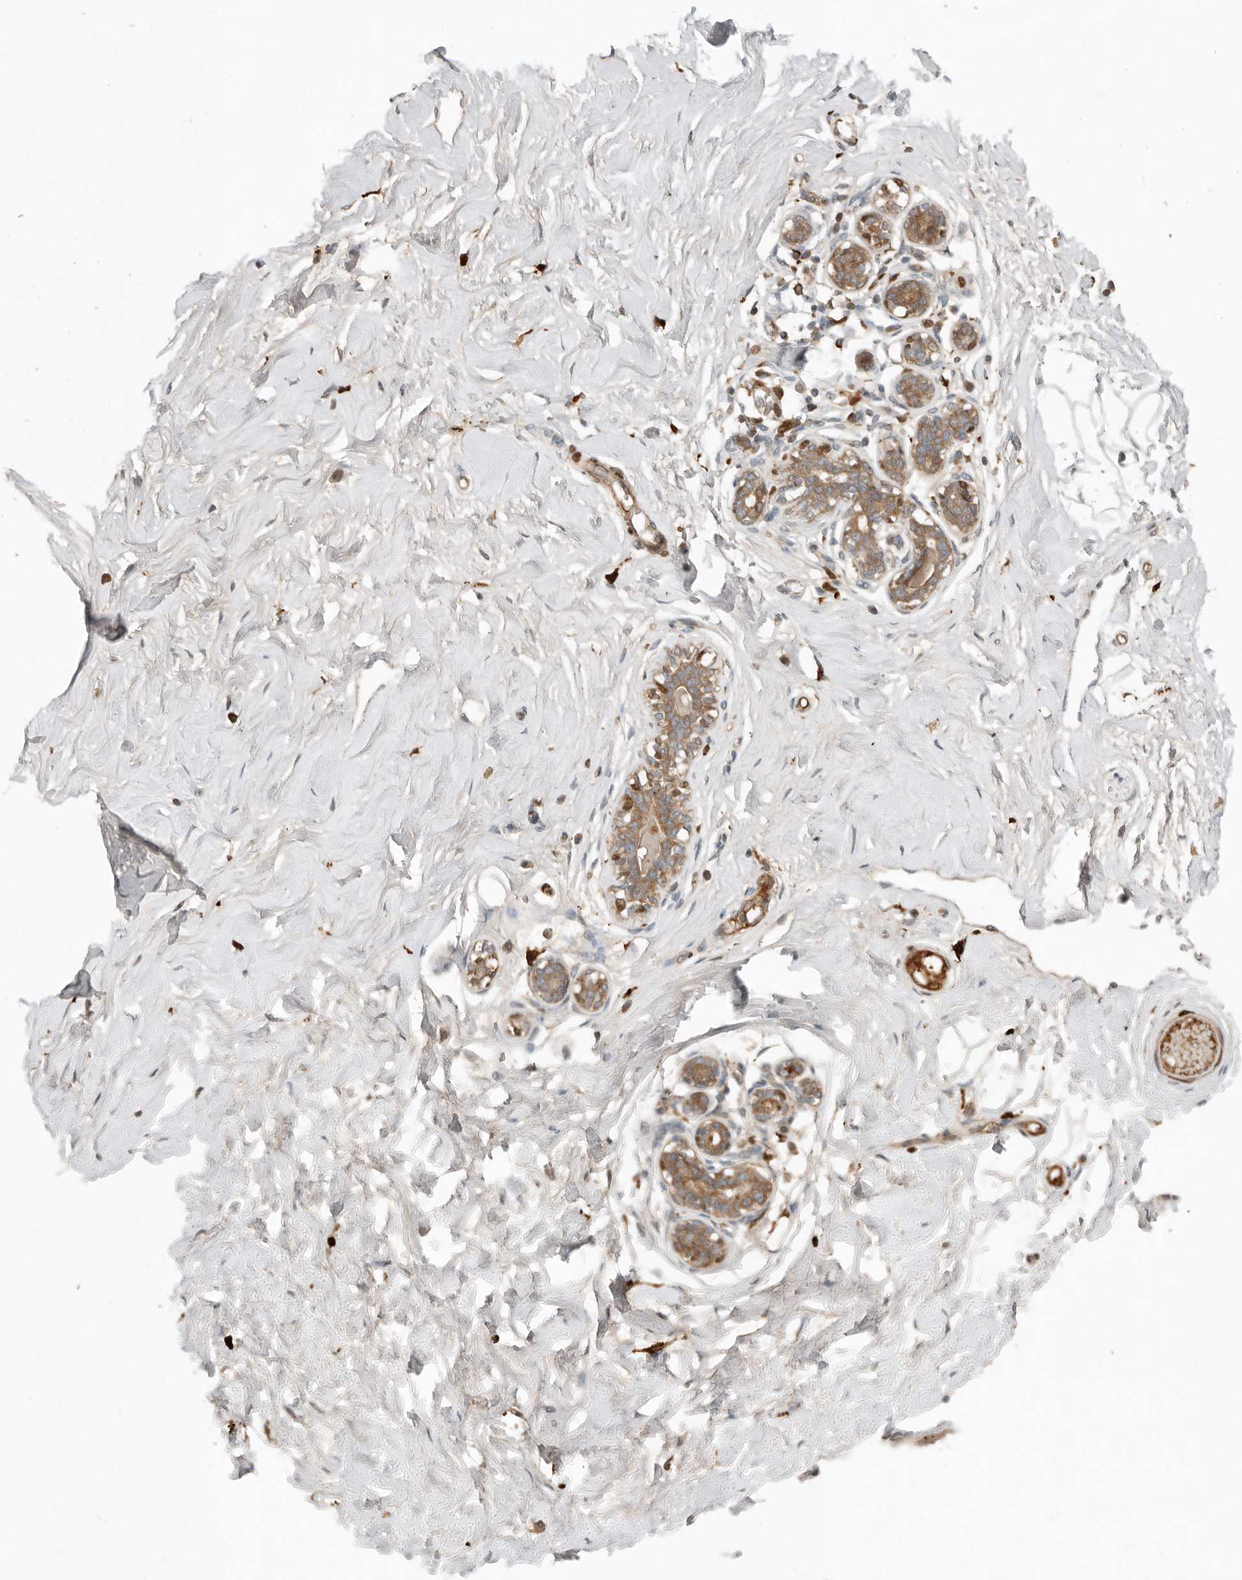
{"staining": {"intensity": "weak", "quantity": "25%-75%", "location": "cytoplasmic/membranous"}, "tissue": "breast", "cell_type": "Adipocytes", "image_type": "normal", "snomed": [{"axis": "morphology", "description": "Normal tissue, NOS"}, {"axis": "morphology", "description": "Adenoma, NOS"}, {"axis": "topography", "description": "Breast"}], "caption": "This histopathology image shows benign breast stained with immunohistochemistry to label a protein in brown. The cytoplasmic/membranous of adipocytes show weak positivity for the protein. Nuclei are counter-stained blue.", "gene": "KLHL38", "patient": {"sex": "female", "age": 23}}